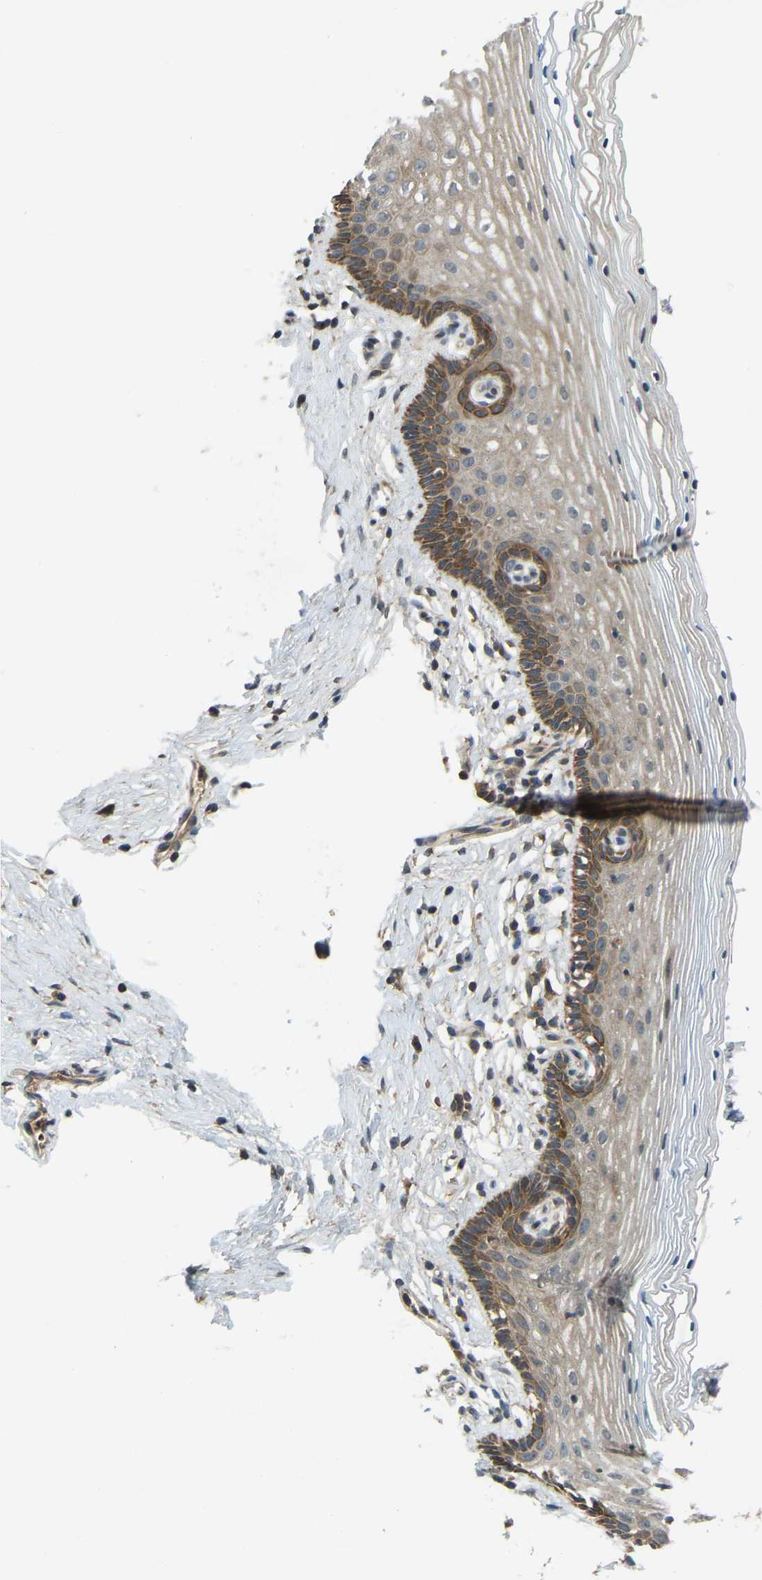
{"staining": {"intensity": "moderate", "quantity": "25%-75%", "location": "cytoplasmic/membranous"}, "tissue": "vagina", "cell_type": "Squamous epithelial cells", "image_type": "normal", "snomed": [{"axis": "morphology", "description": "Normal tissue, NOS"}, {"axis": "topography", "description": "Vagina"}], "caption": "DAB (3,3'-diaminobenzidine) immunohistochemical staining of normal human vagina shows moderate cytoplasmic/membranous protein positivity in about 25%-75% of squamous epithelial cells.", "gene": "ZNF71", "patient": {"sex": "female", "age": 32}}